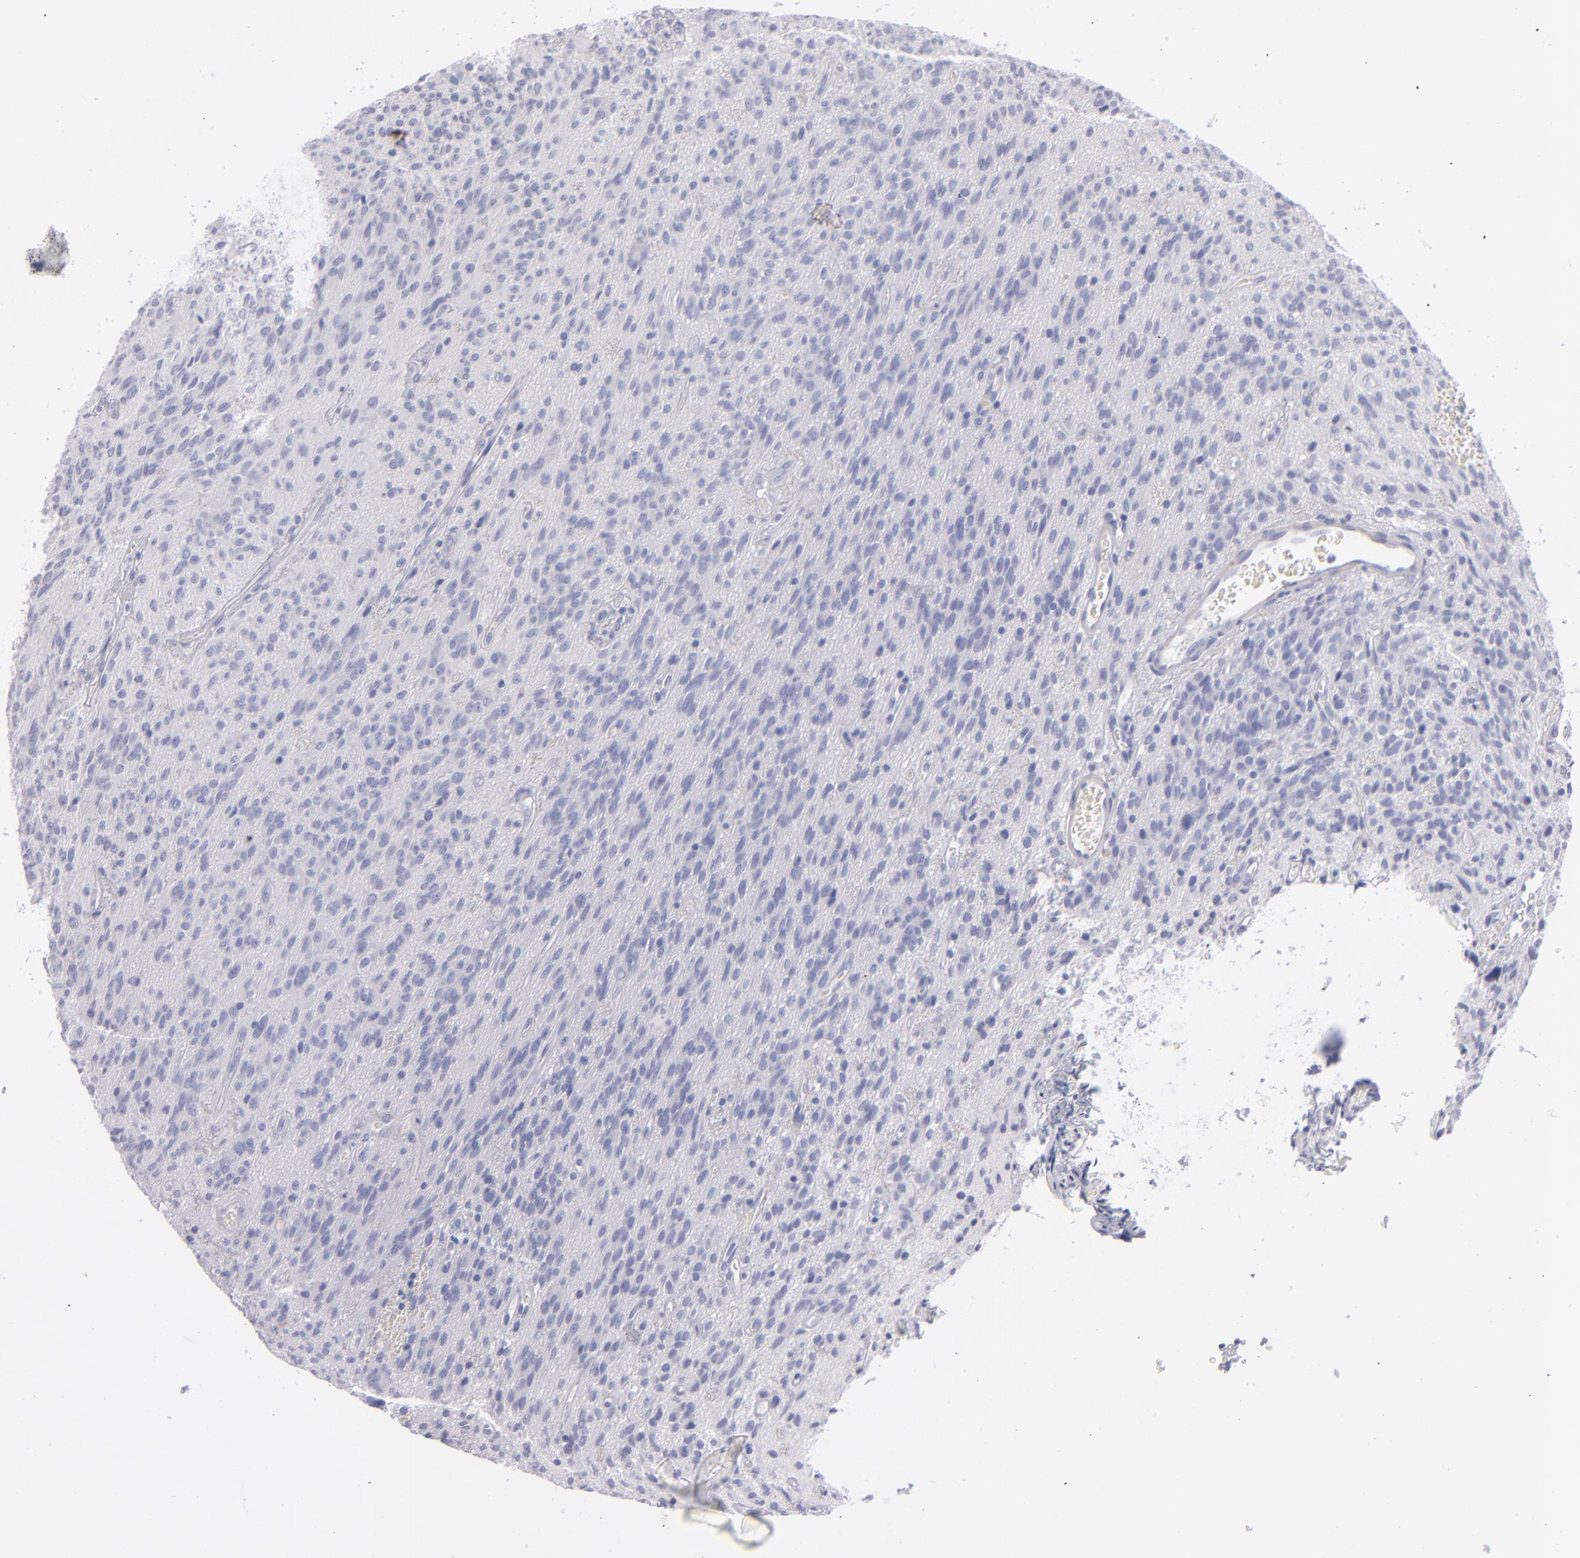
{"staining": {"intensity": "negative", "quantity": "none", "location": "none"}, "tissue": "glioma", "cell_type": "Tumor cells", "image_type": "cancer", "snomed": [{"axis": "morphology", "description": "Glioma, malignant, Low grade"}, {"axis": "topography", "description": "Brain"}], "caption": "A histopathology image of human low-grade glioma (malignant) is negative for staining in tumor cells.", "gene": "MYH11", "patient": {"sex": "female", "age": 15}}